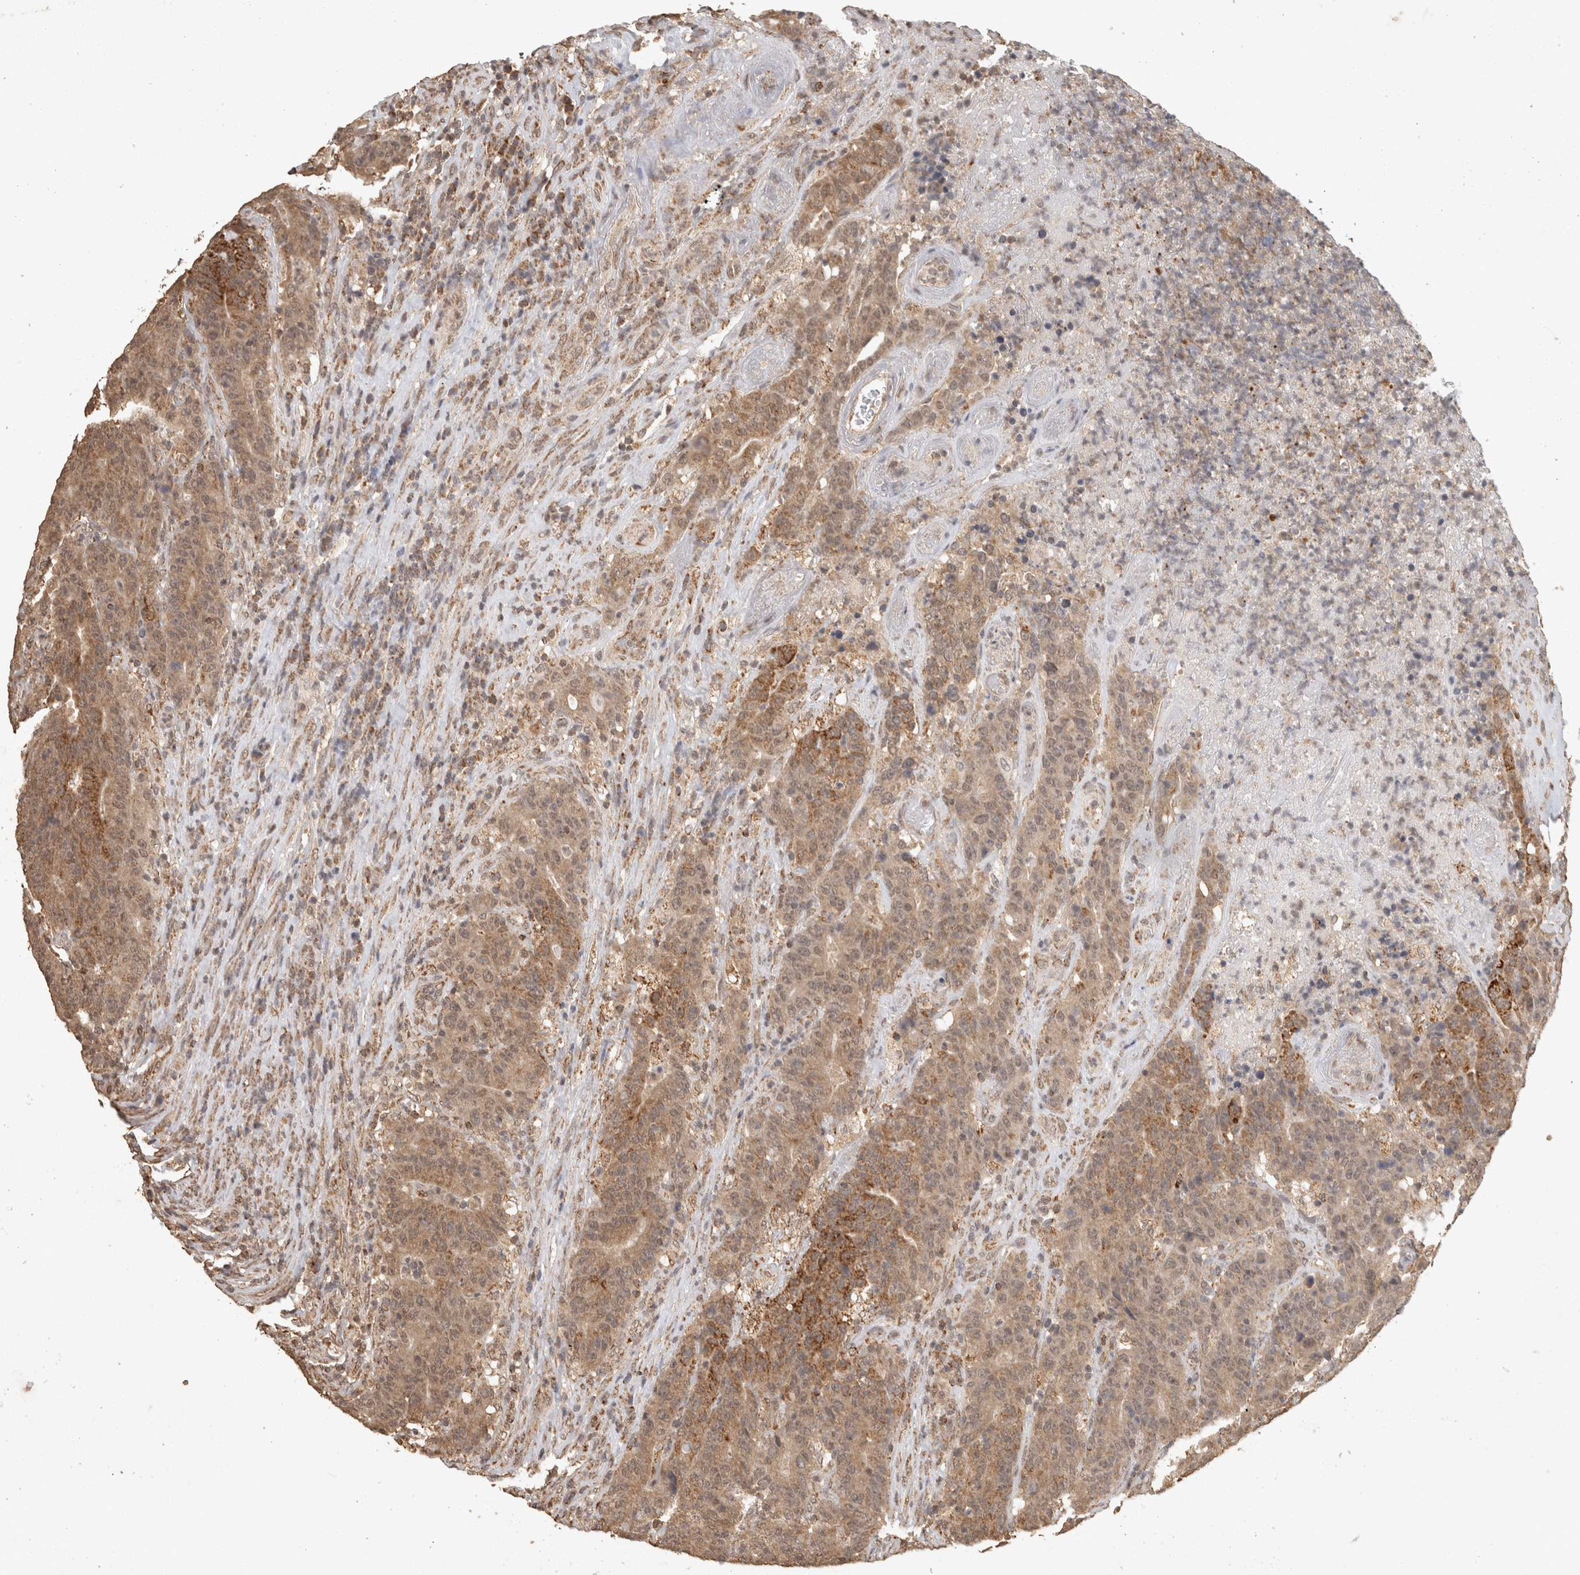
{"staining": {"intensity": "moderate", "quantity": ">75%", "location": "cytoplasmic/membranous"}, "tissue": "colorectal cancer", "cell_type": "Tumor cells", "image_type": "cancer", "snomed": [{"axis": "morphology", "description": "Normal tissue, NOS"}, {"axis": "morphology", "description": "Adenocarcinoma, NOS"}, {"axis": "topography", "description": "Colon"}], "caption": "Human adenocarcinoma (colorectal) stained for a protein (brown) exhibits moderate cytoplasmic/membranous positive positivity in approximately >75% of tumor cells.", "gene": "BNIP3L", "patient": {"sex": "female", "age": 75}}